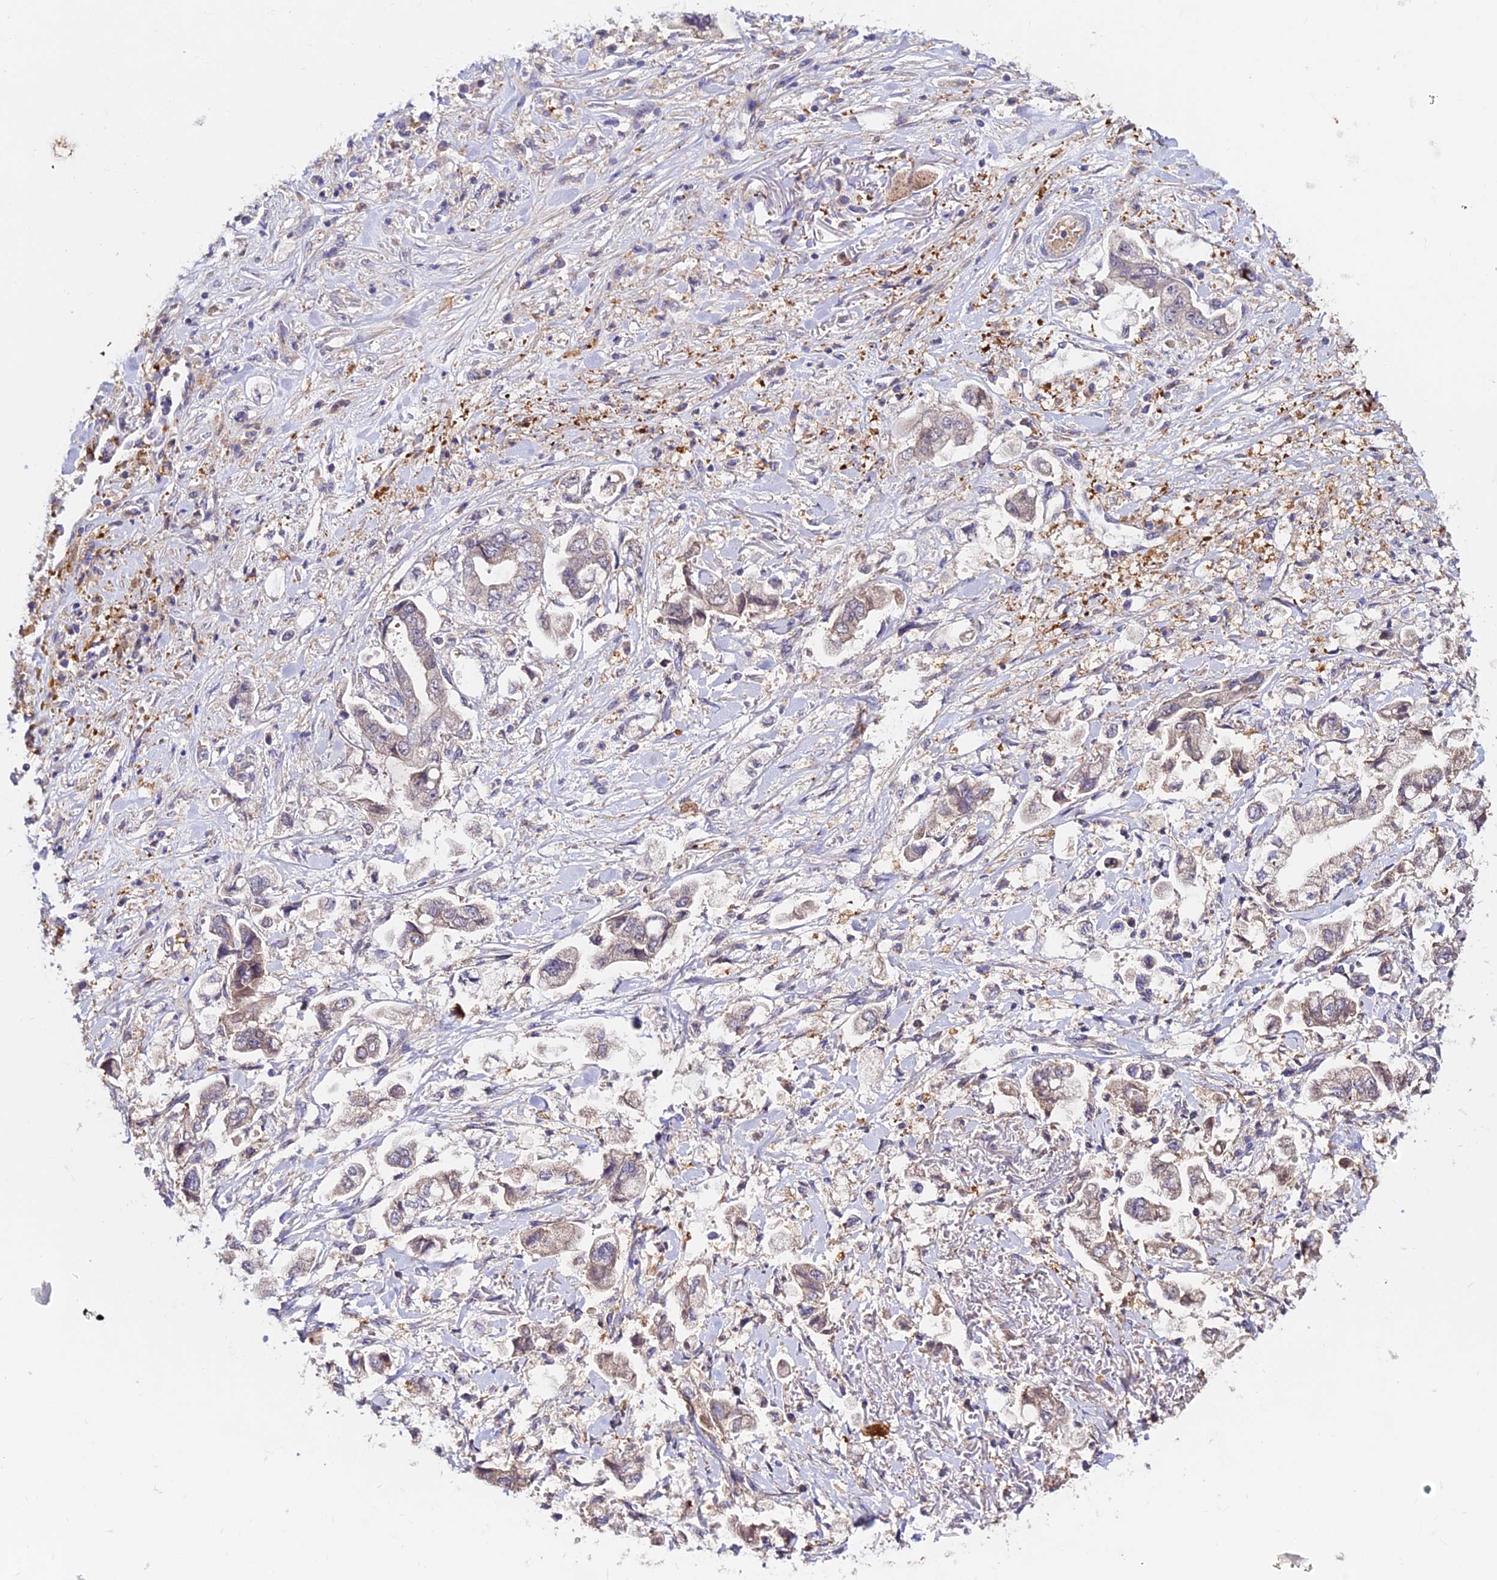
{"staining": {"intensity": "weak", "quantity": "<25%", "location": "cytoplasmic/membranous"}, "tissue": "stomach cancer", "cell_type": "Tumor cells", "image_type": "cancer", "snomed": [{"axis": "morphology", "description": "Adenocarcinoma, NOS"}, {"axis": "topography", "description": "Stomach"}], "caption": "Image shows no significant protein expression in tumor cells of stomach adenocarcinoma. (Brightfield microscopy of DAB (3,3'-diaminobenzidine) immunohistochemistry at high magnification).", "gene": "ZBED8", "patient": {"sex": "male", "age": 62}}